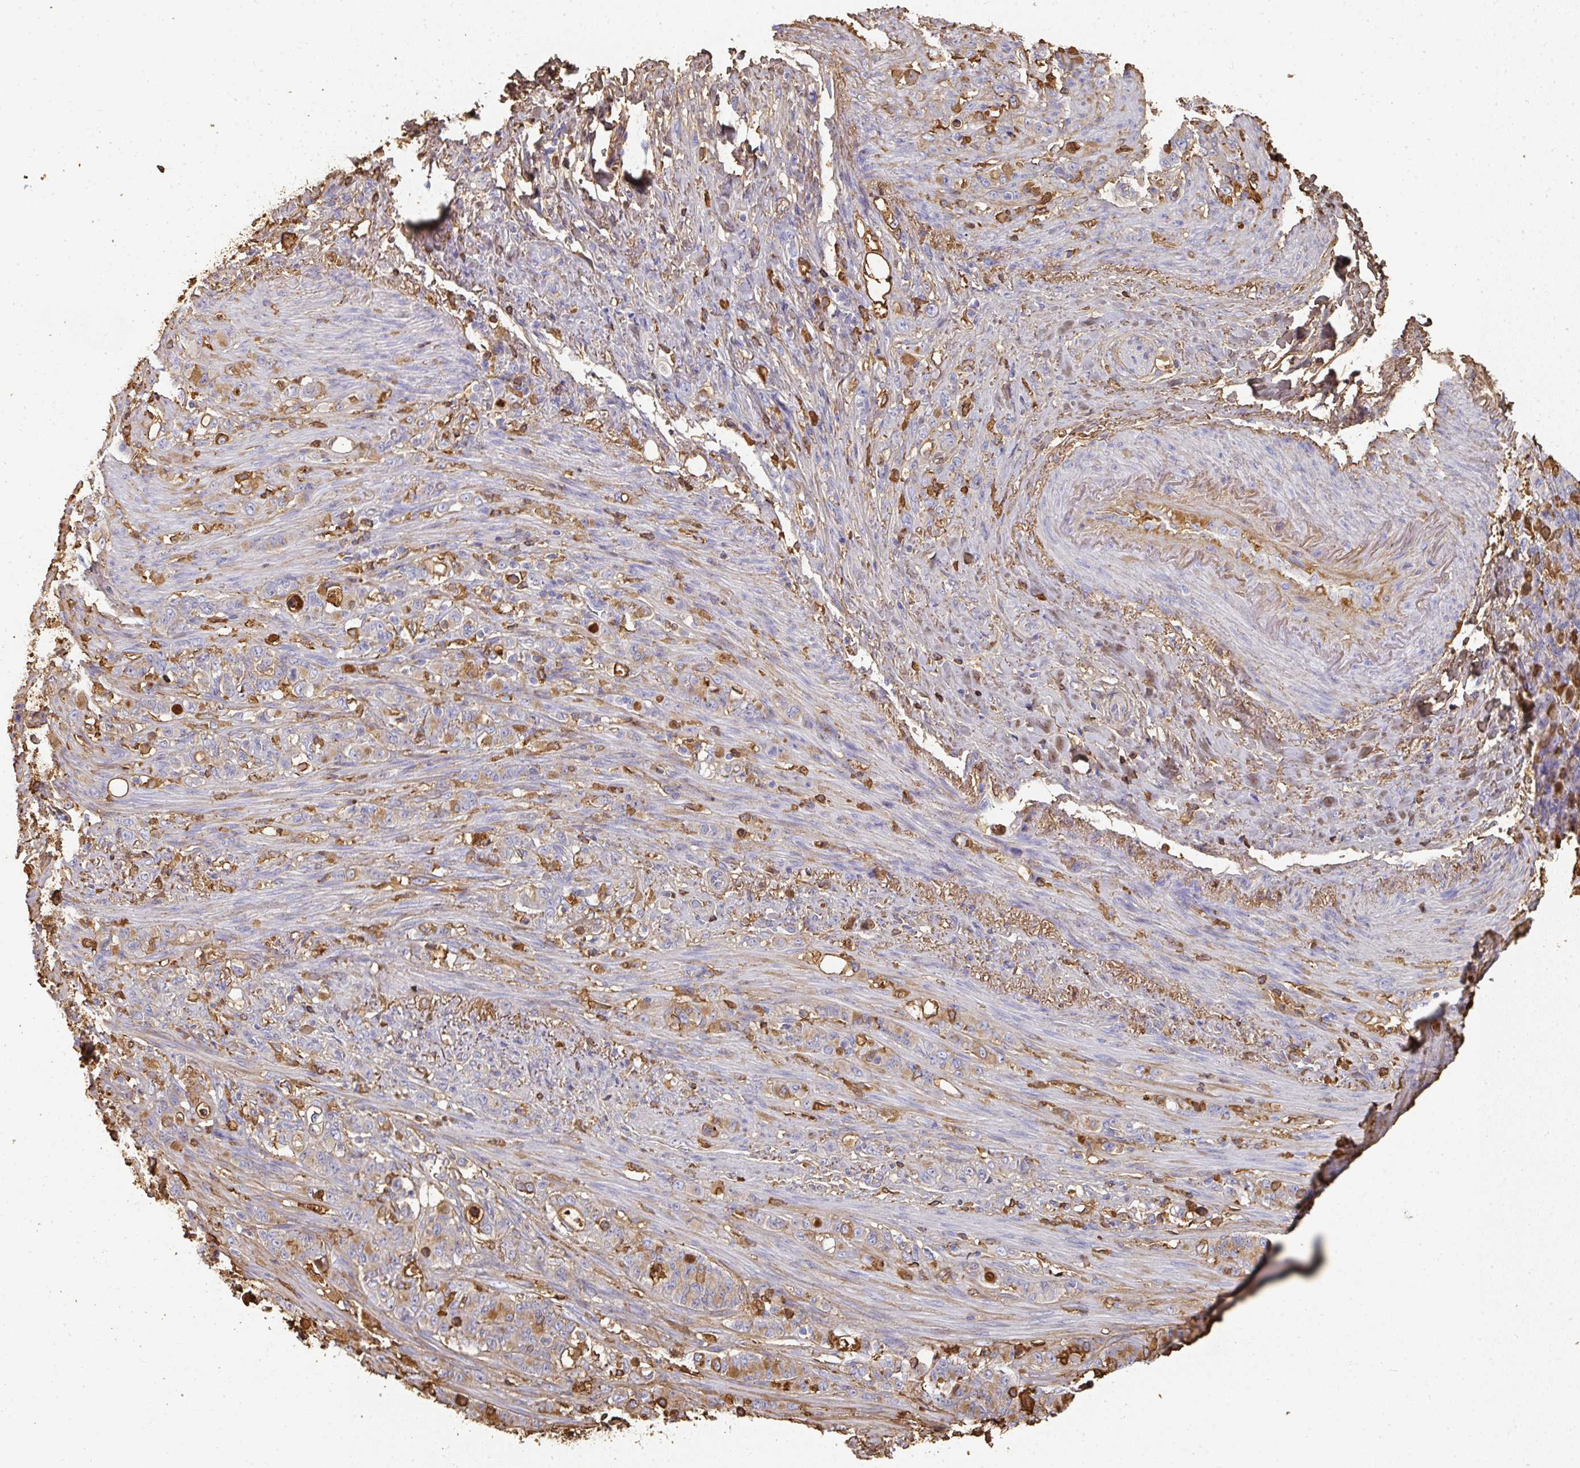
{"staining": {"intensity": "weak", "quantity": "<25%", "location": "cytoplasmic/membranous"}, "tissue": "stomach cancer", "cell_type": "Tumor cells", "image_type": "cancer", "snomed": [{"axis": "morphology", "description": "Adenocarcinoma, NOS"}, {"axis": "topography", "description": "Stomach"}], "caption": "There is no significant expression in tumor cells of stomach adenocarcinoma.", "gene": "ALB", "patient": {"sex": "female", "age": 79}}